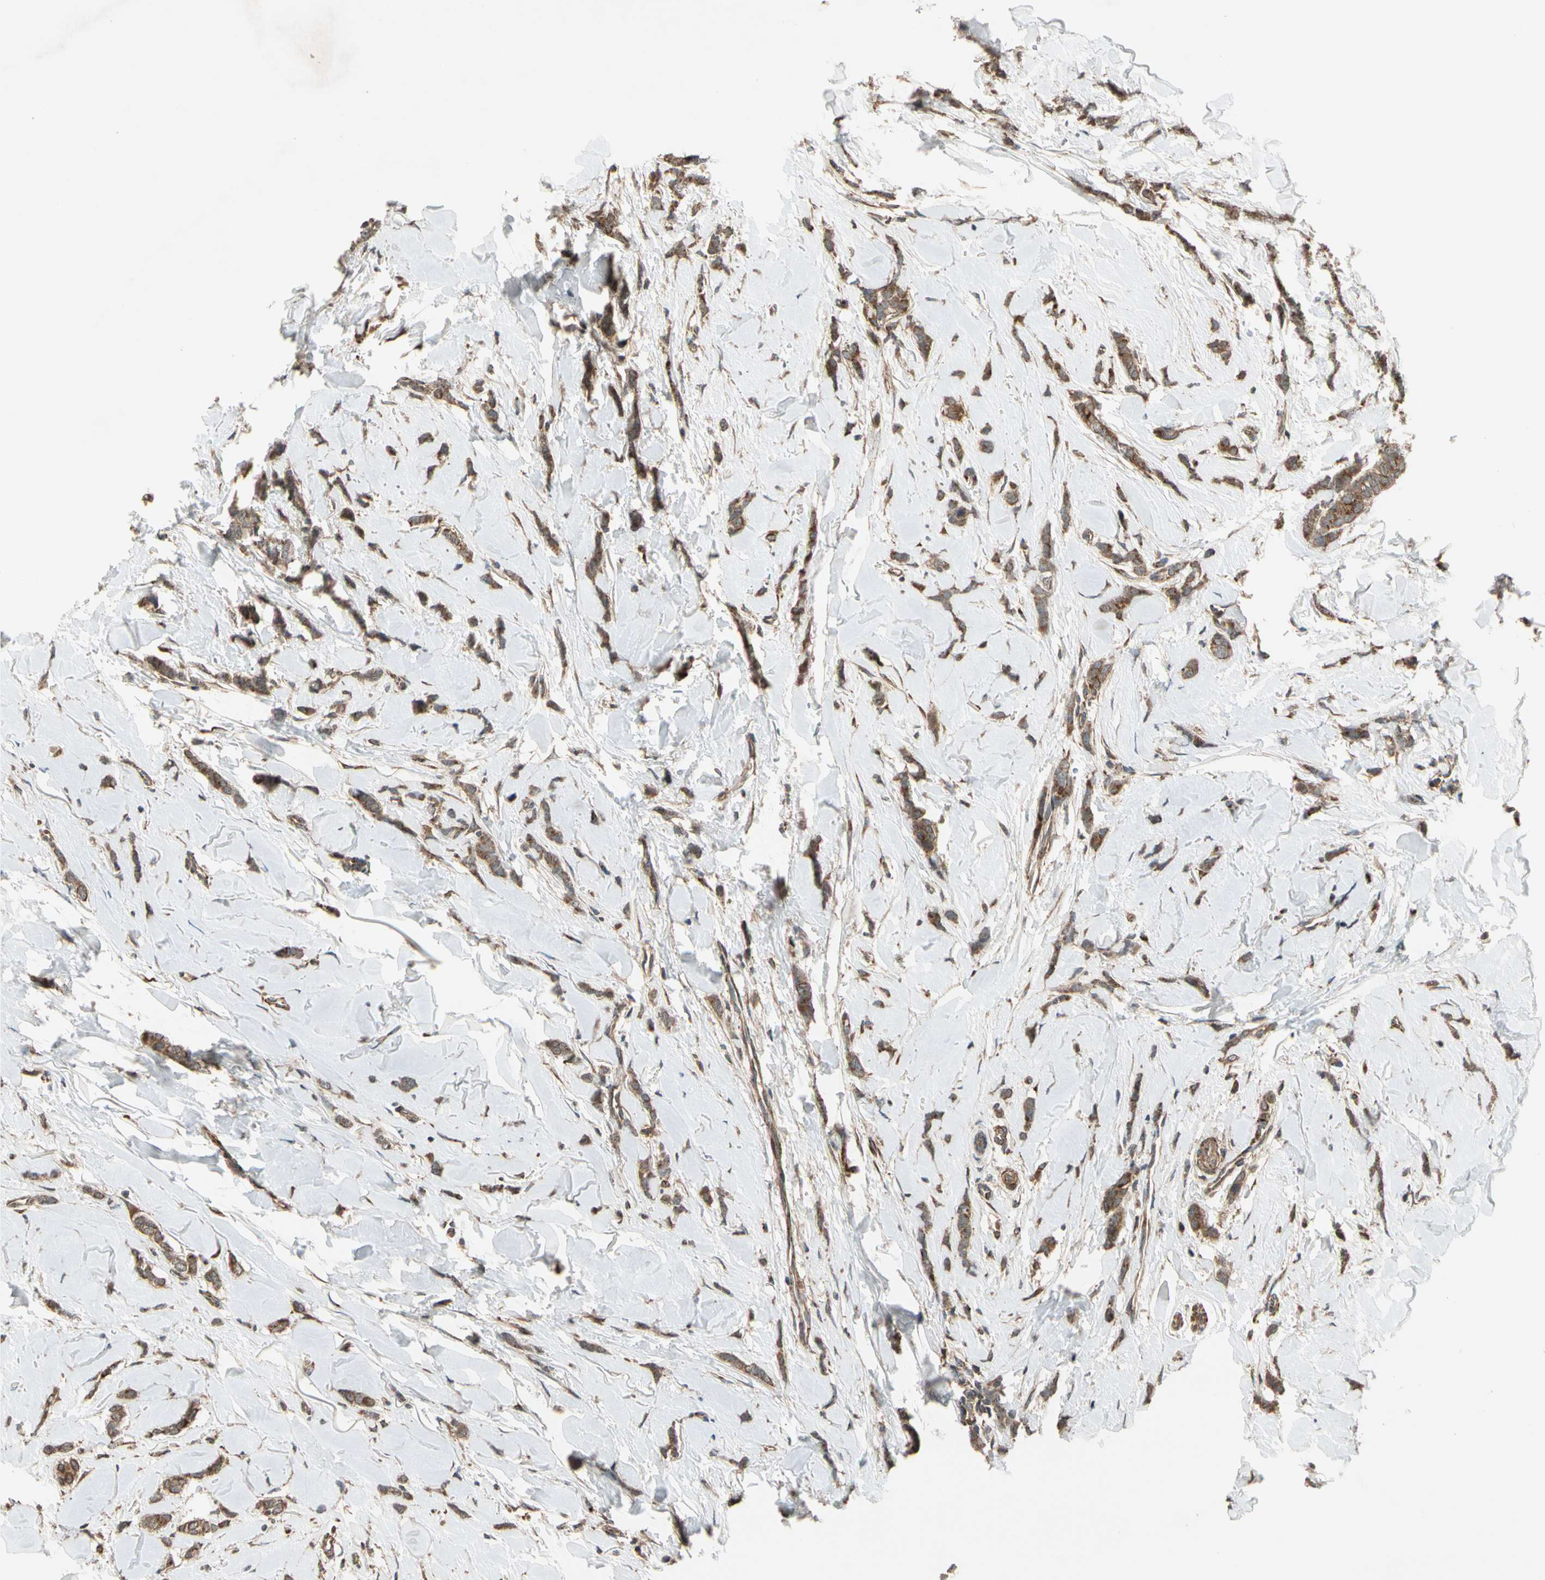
{"staining": {"intensity": "moderate", "quantity": ">75%", "location": "cytoplasmic/membranous"}, "tissue": "breast cancer", "cell_type": "Tumor cells", "image_type": "cancer", "snomed": [{"axis": "morphology", "description": "Lobular carcinoma"}, {"axis": "topography", "description": "Skin"}, {"axis": "topography", "description": "Breast"}], "caption": "Protein staining shows moderate cytoplasmic/membranous staining in approximately >75% of tumor cells in lobular carcinoma (breast).", "gene": "GCK", "patient": {"sex": "female", "age": 46}}